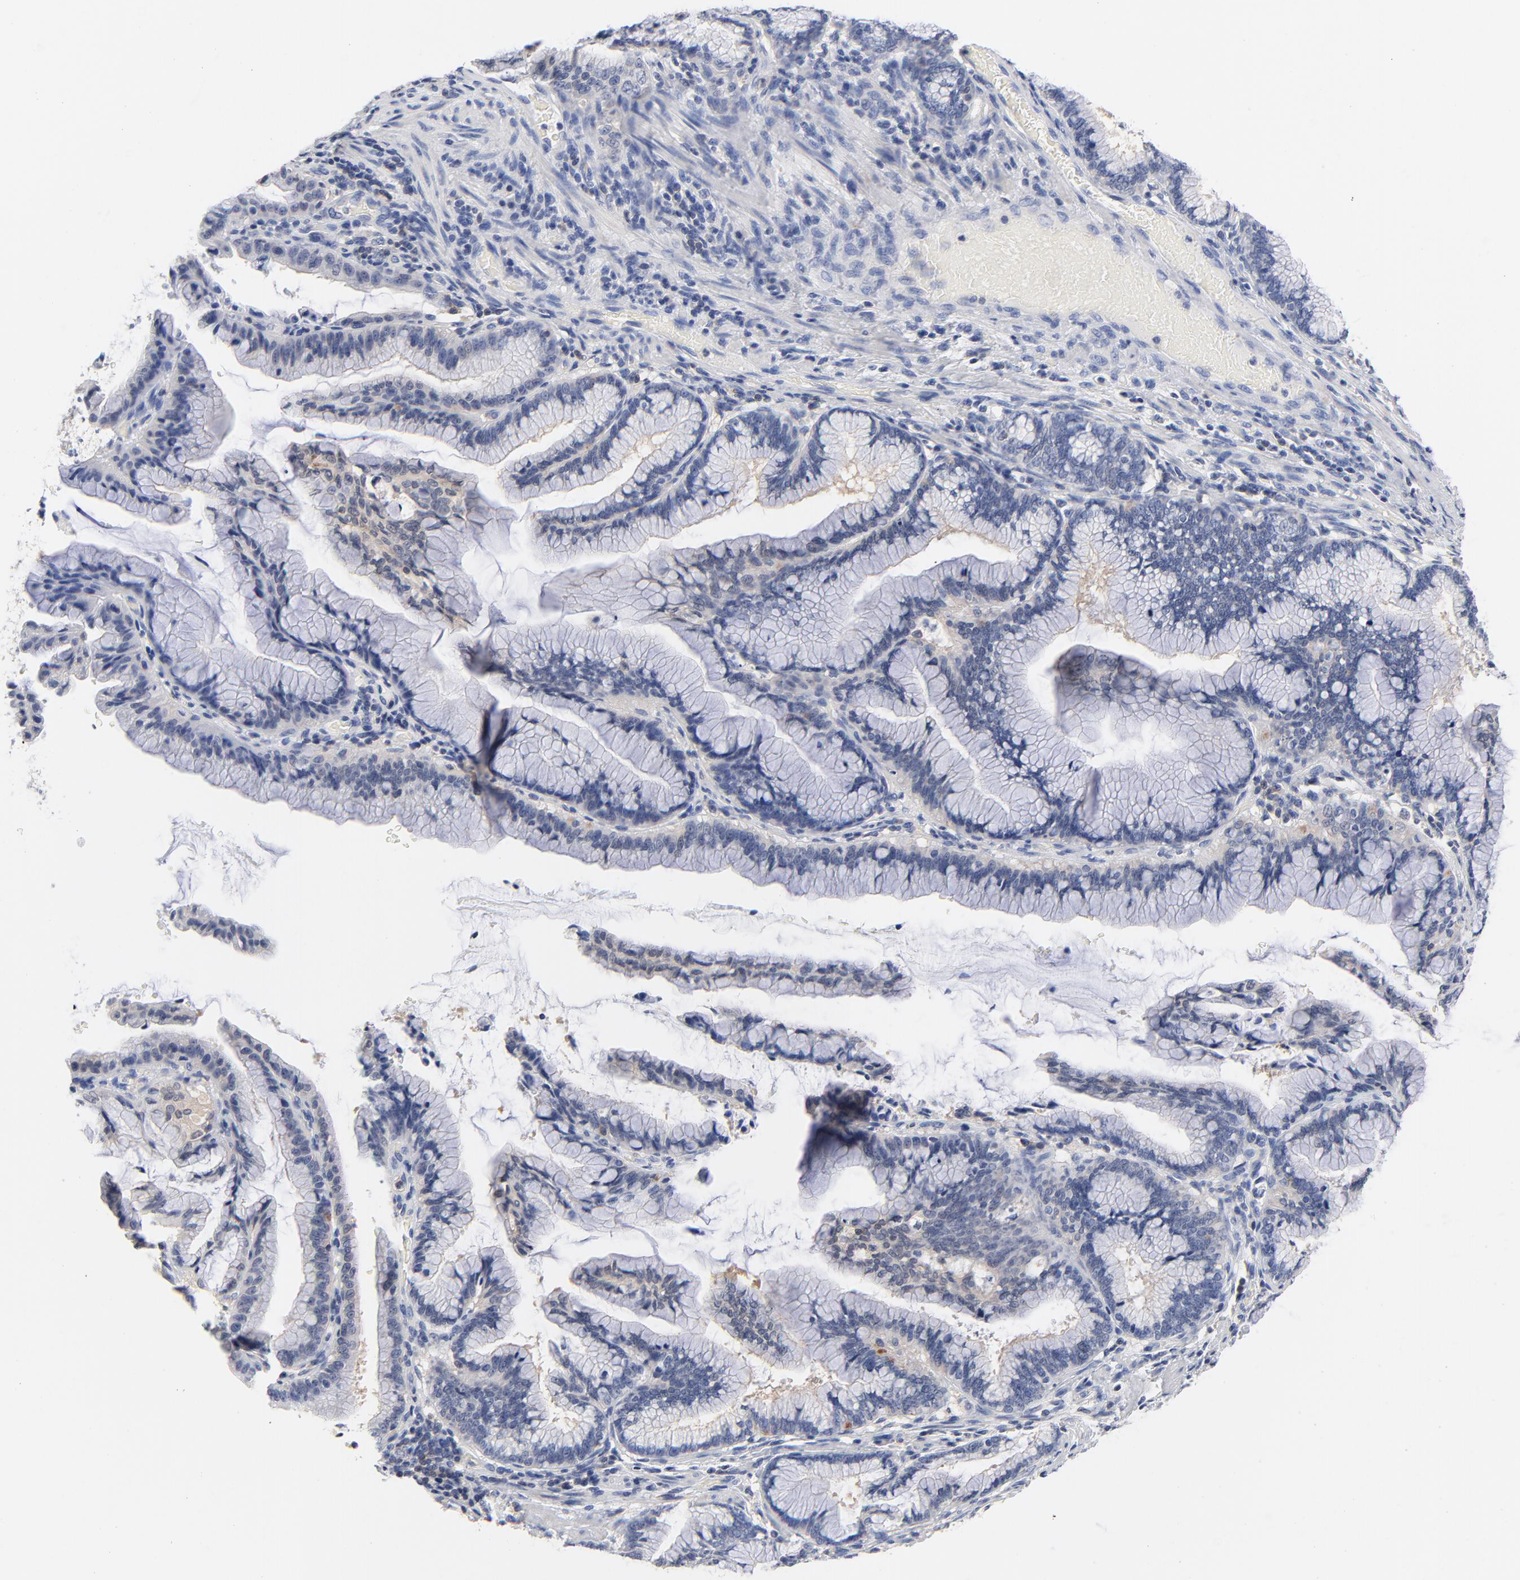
{"staining": {"intensity": "weak", "quantity": "<25%", "location": "cytoplasmic/membranous"}, "tissue": "pancreatic cancer", "cell_type": "Tumor cells", "image_type": "cancer", "snomed": [{"axis": "morphology", "description": "Adenocarcinoma, NOS"}, {"axis": "topography", "description": "Pancreas"}], "caption": "Pancreatic cancer (adenocarcinoma) was stained to show a protein in brown. There is no significant positivity in tumor cells.", "gene": "CAB39L", "patient": {"sex": "female", "age": 64}}